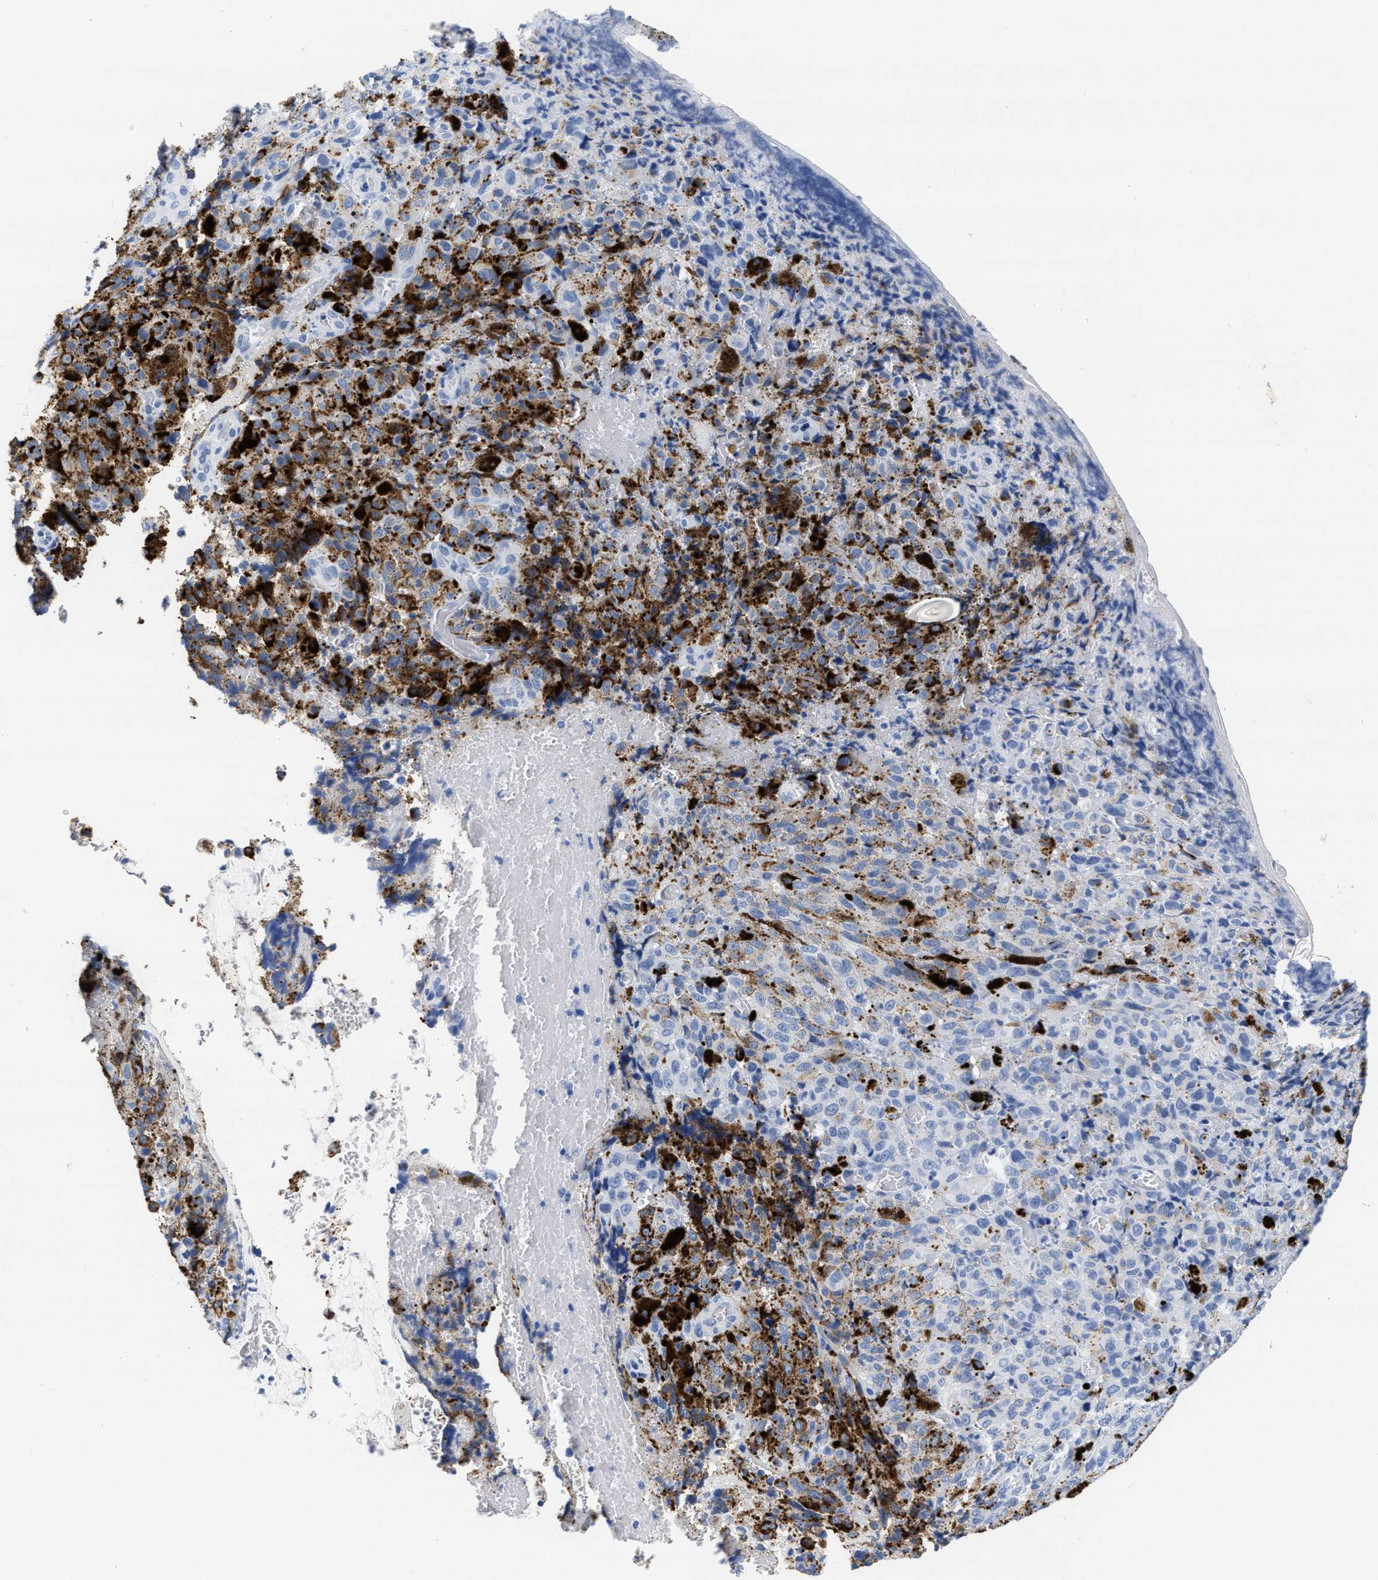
{"staining": {"intensity": "negative", "quantity": "none", "location": "none"}, "tissue": "melanoma", "cell_type": "Tumor cells", "image_type": "cancer", "snomed": [{"axis": "morphology", "description": "Malignant melanoma, NOS"}, {"axis": "topography", "description": "Rectum"}], "caption": "This is an immunohistochemistry micrograph of human melanoma. There is no staining in tumor cells.", "gene": "TTC3", "patient": {"sex": "female", "age": 81}}